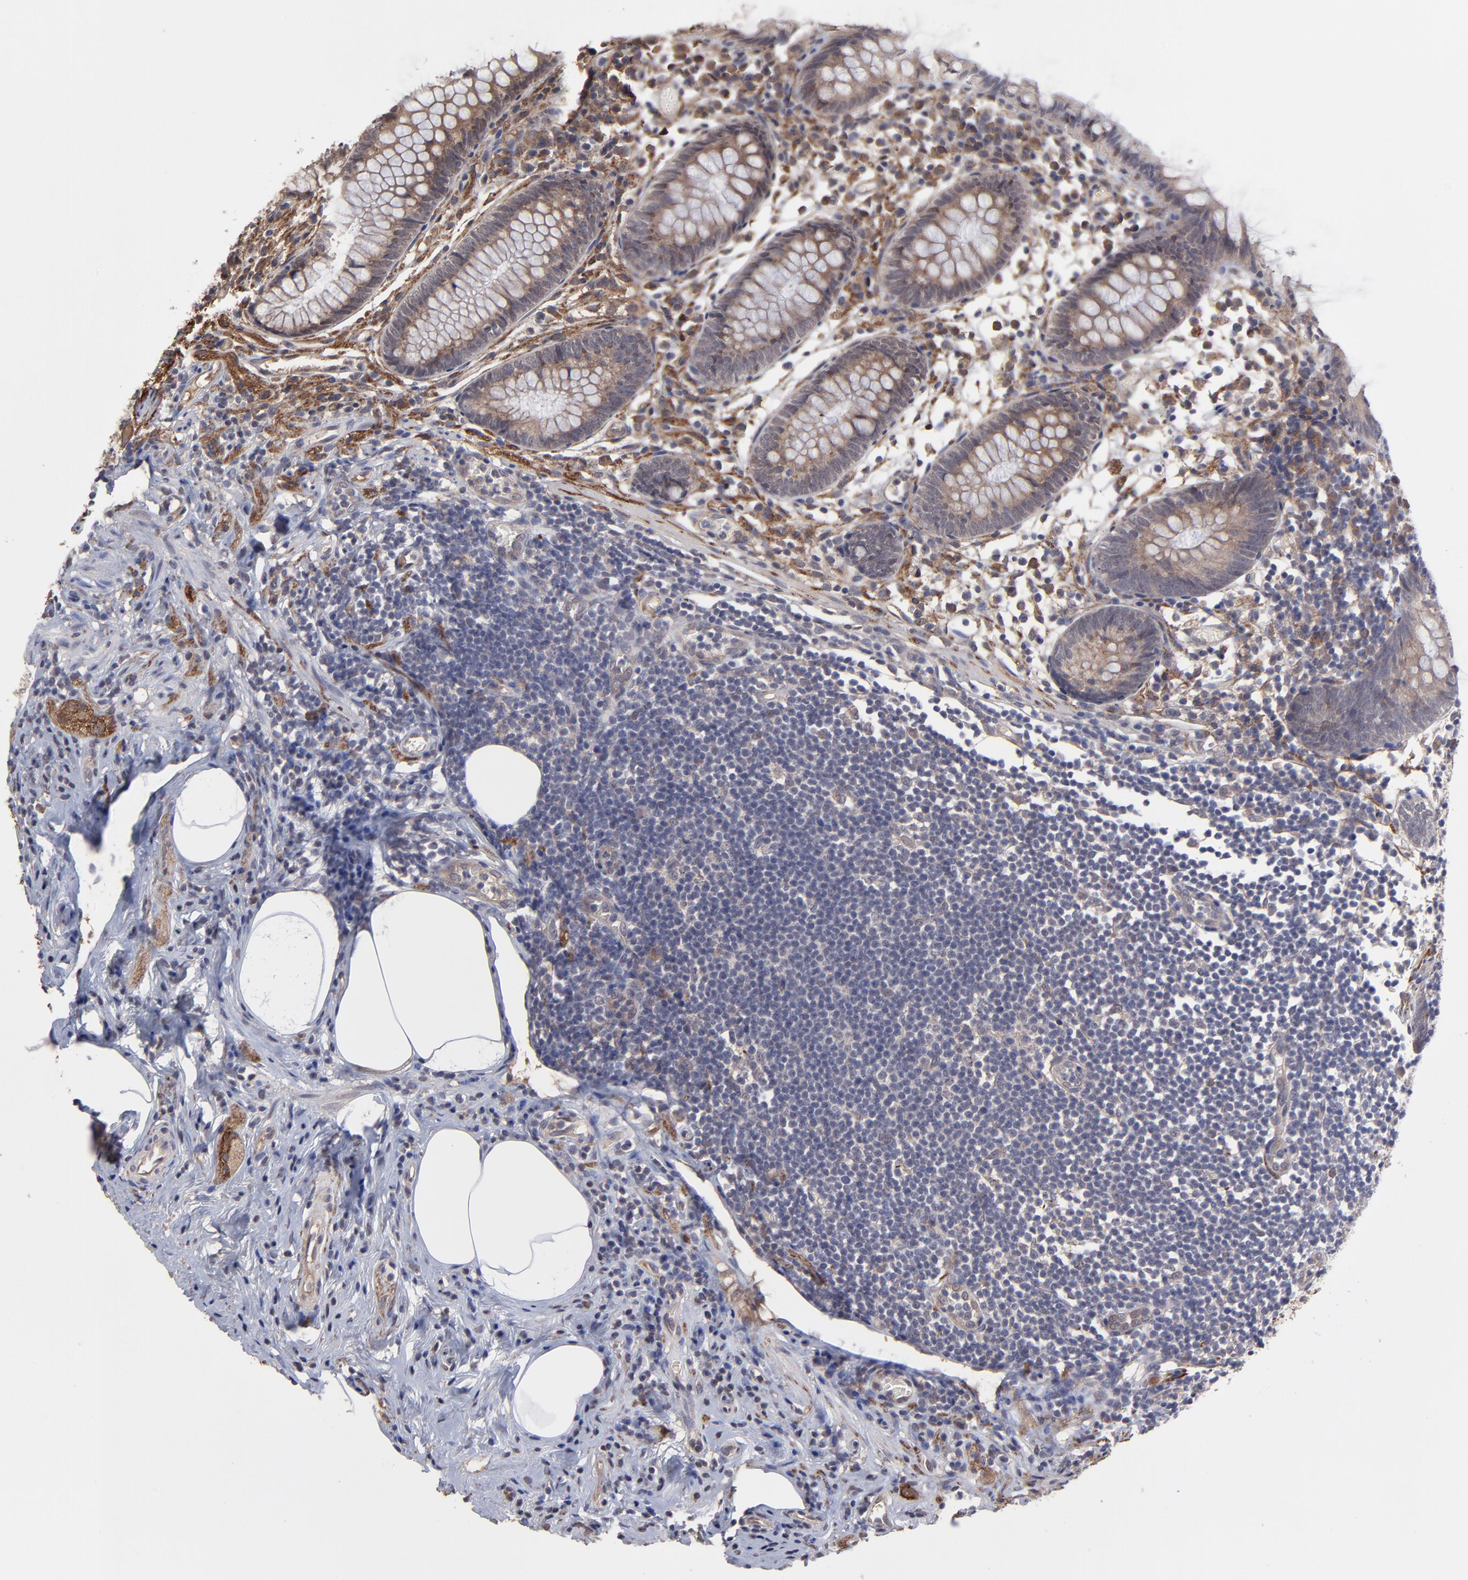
{"staining": {"intensity": "moderate", "quantity": ">75%", "location": "cytoplasmic/membranous"}, "tissue": "appendix", "cell_type": "Glandular cells", "image_type": "normal", "snomed": [{"axis": "morphology", "description": "Normal tissue, NOS"}, {"axis": "topography", "description": "Appendix"}], "caption": "DAB immunohistochemical staining of benign appendix reveals moderate cytoplasmic/membranous protein positivity in approximately >75% of glandular cells.", "gene": "CHL1", "patient": {"sex": "male", "age": 38}}